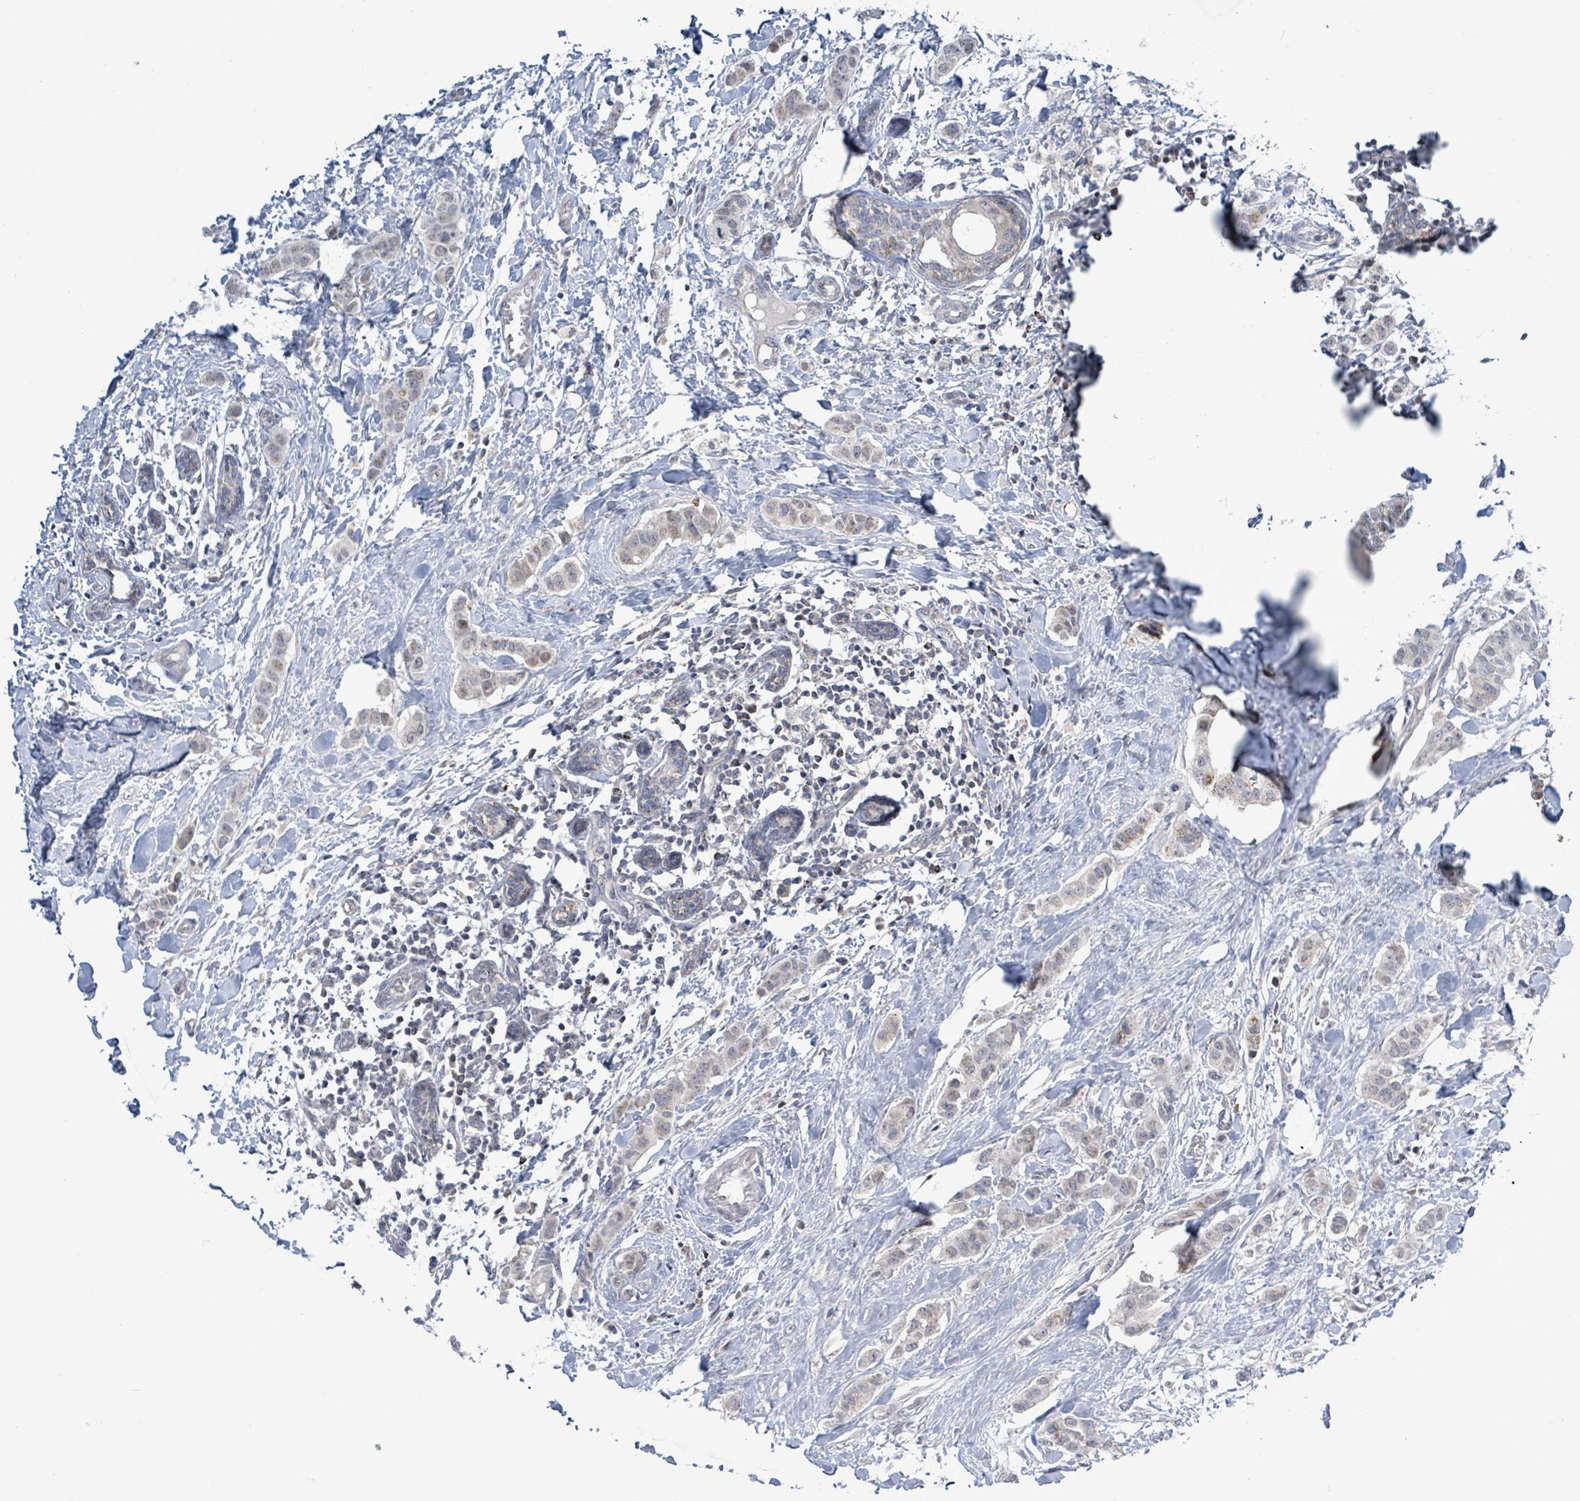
{"staining": {"intensity": "weak", "quantity": "25%-75%", "location": "cytoplasmic/membranous"}, "tissue": "breast cancer", "cell_type": "Tumor cells", "image_type": "cancer", "snomed": [{"axis": "morphology", "description": "Duct carcinoma"}, {"axis": "topography", "description": "Breast"}], "caption": "Protein analysis of breast infiltrating ductal carcinoma tissue demonstrates weak cytoplasmic/membranous staining in approximately 25%-75% of tumor cells.", "gene": "COQ10B", "patient": {"sex": "female", "age": 40}}